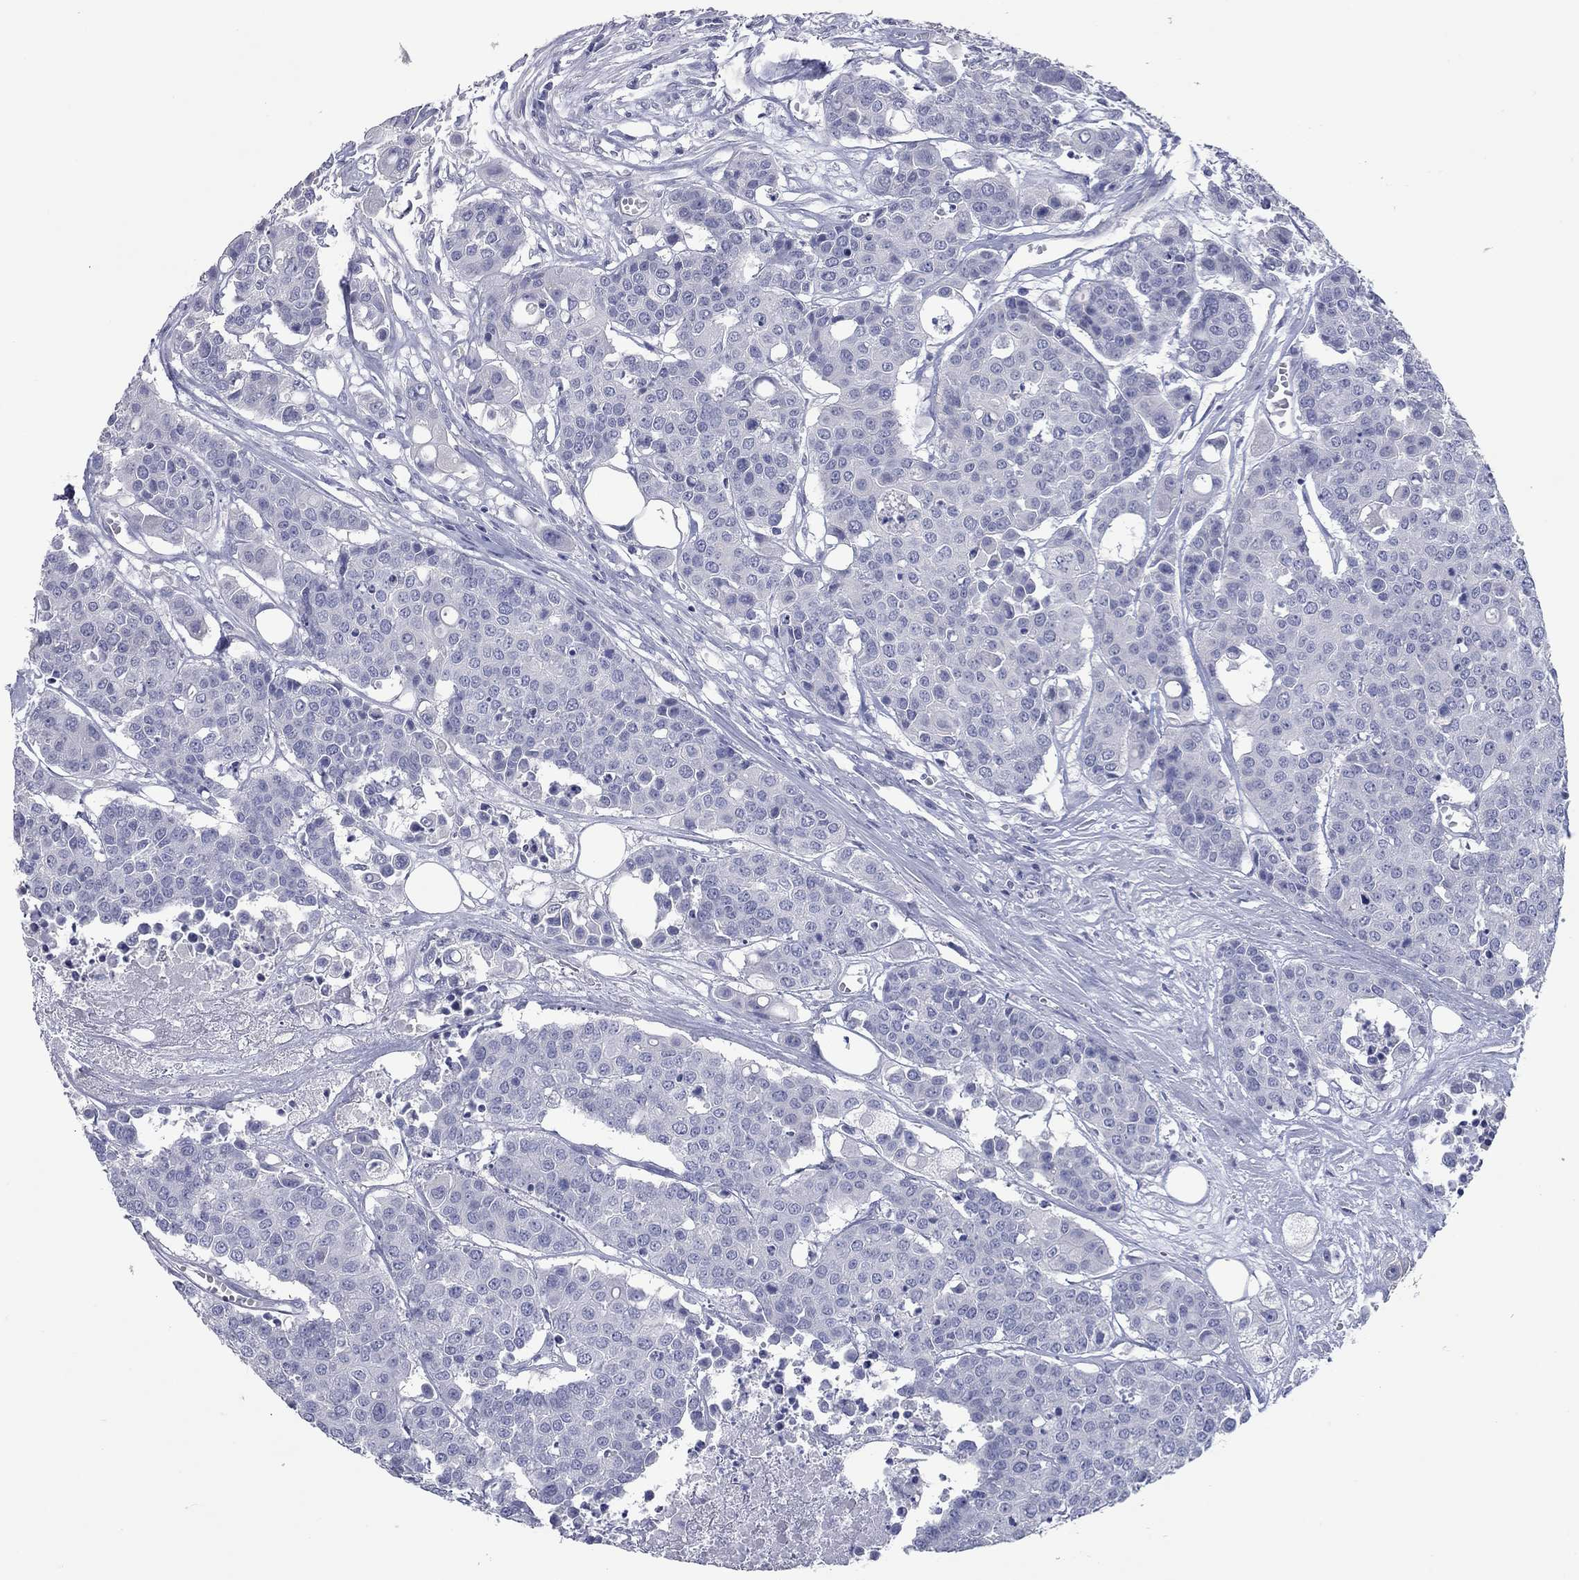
{"staining": {"intensity": "negative", "quantity": "none", "location": "none"}, "tissue": "carcinoid", "cell_type": "Tumor cells", "image_type": "cancer", "snomed": [{"axis": "morphology", "description": "Carcinoid, malignant, NOS"}, {"axis": "topography", "description": "Colon"}], "caption": "Tumor cells are negative for brown protein staining in carcinoid.", "gene": "KIRREL2", "patient": {"sex": "male", "age": 81}}